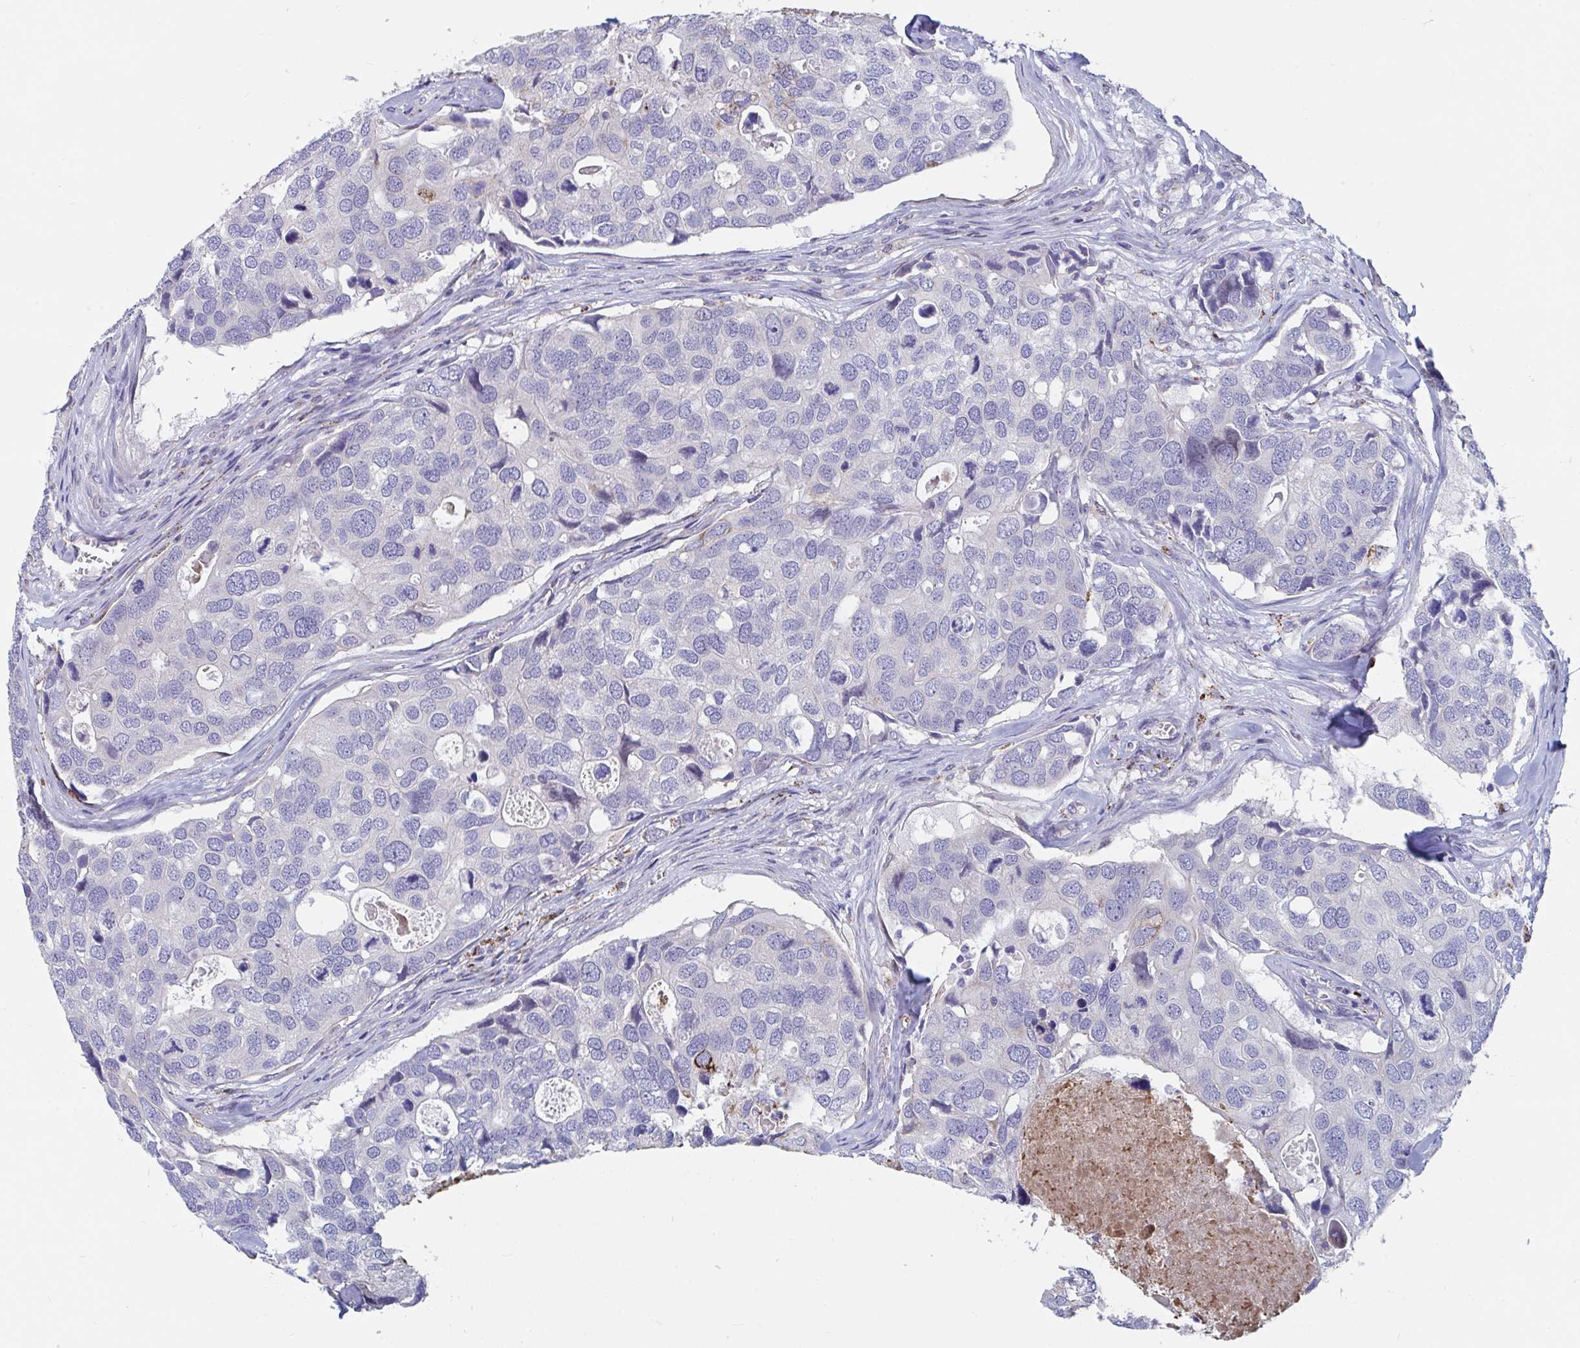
{"staining": {"intensity": "strong", "quantity": "<25%", "location": "cytoplasmic/membranous"}, "tissue": "breast cancer", "cell_type": "Tumor cells", "image_type": "cancer", "snomed": [{"axis": "morphology", "description": "Duct carcinoma"}, {"axis": "topography", "description": "Breast"}], "caption": "A photomicrograph showing strong cytoplasmic/membranous expression in approximately <25% of tumor cells in breast cancer (intraductal carcinoma), as visualized by brown immunohistochemical staining.", "gene": "FAM156B", "patient": {"sex": "female", "age": 83}}